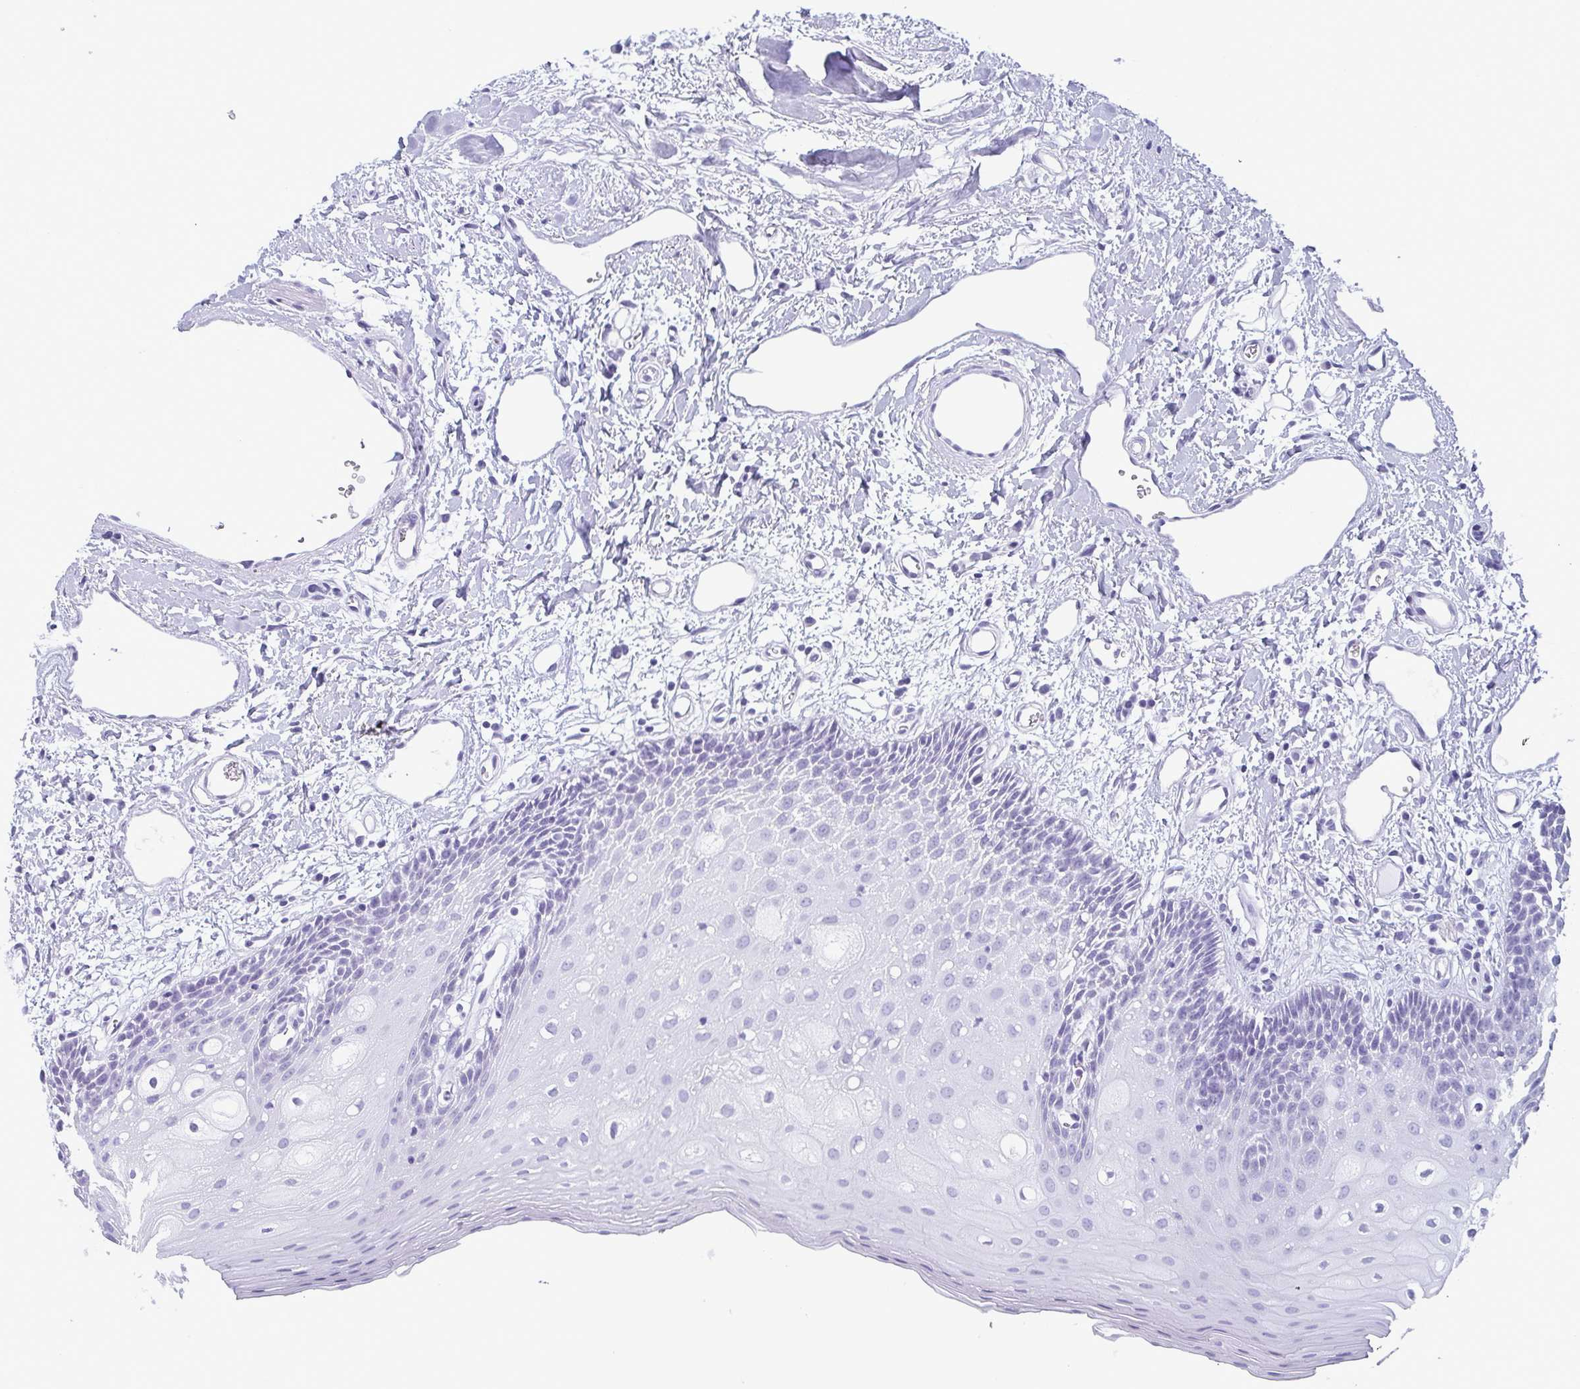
{"staining": {"intensity": "negative", "quantity": "none", "location": "none"}, "tissue": "oral mucosa", "cell_type": "Squamous epithelial cells", "image_type": "normal", "snomed": [{"axis": "morphology", "description": "Normal tissue, NOS"}, {"axis": "topography", "description": "Oral tissue"}], "caption": "Photomicrograph shows no significant protein staining in squamous epithelial cells of normal oral mucosa.", "gene": "ECM1", "patient": {"sex": "female", "age": 43}}